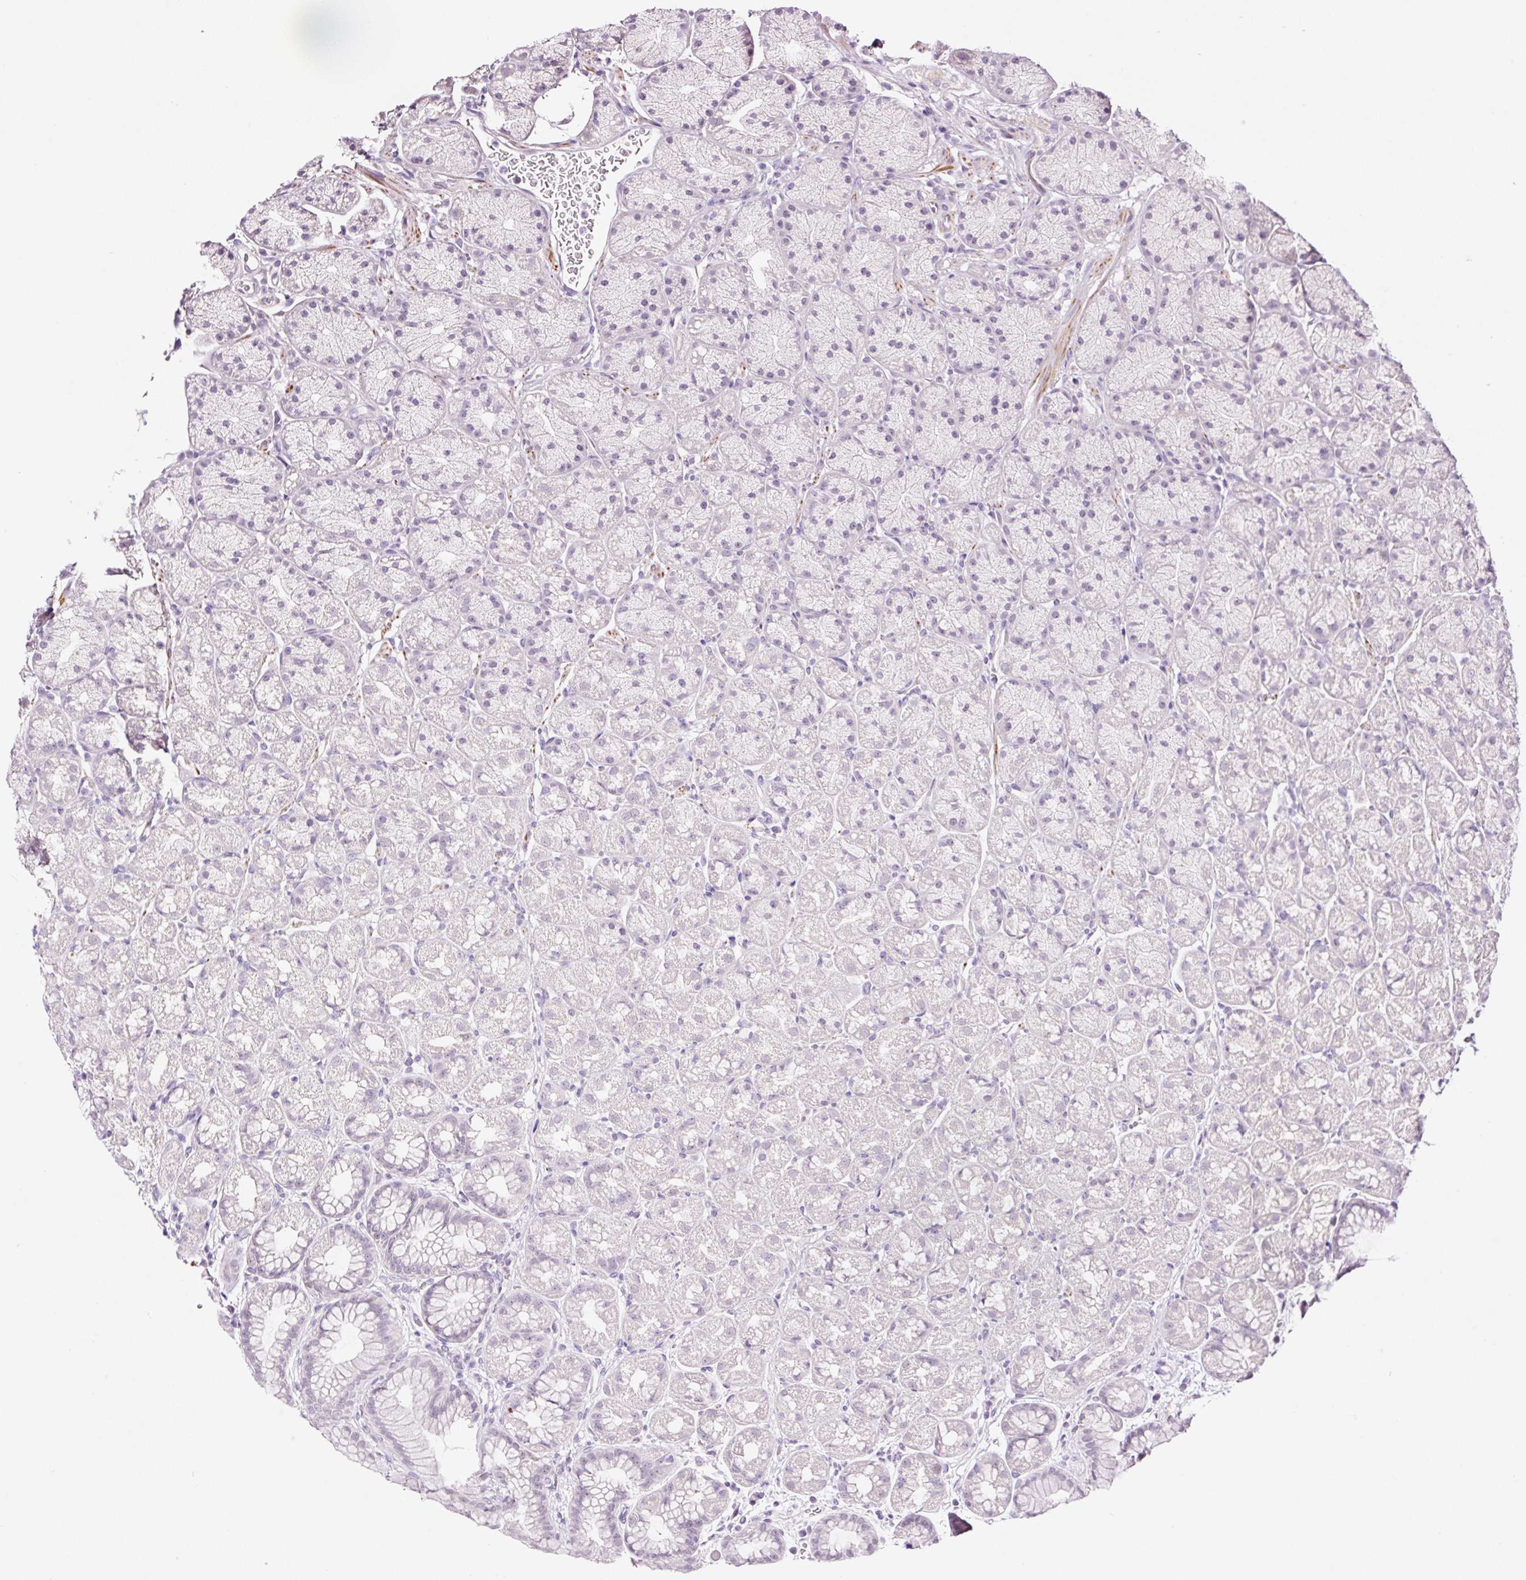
{"staining": {"intensity": "weak", "quantity": "<25%", "location": "cytoplasmic/membranous"}, "tissue": "stomach", "cell_type": "Glandular cells", "image_type": "normal", "snomed": [{"axis": "morphology", "description": "Normal tissue, NOS"}, {"axis": "topography", "description": "Stomach, lower"}], "caption": "IHC of normal stomach demonstrates no staining in glandular cells. (DAB immunohistochemistry visualized using brightfield microscopy, high magnification).", "gene": "RTF2", "patient": {"sex": "male", "age": 67}}